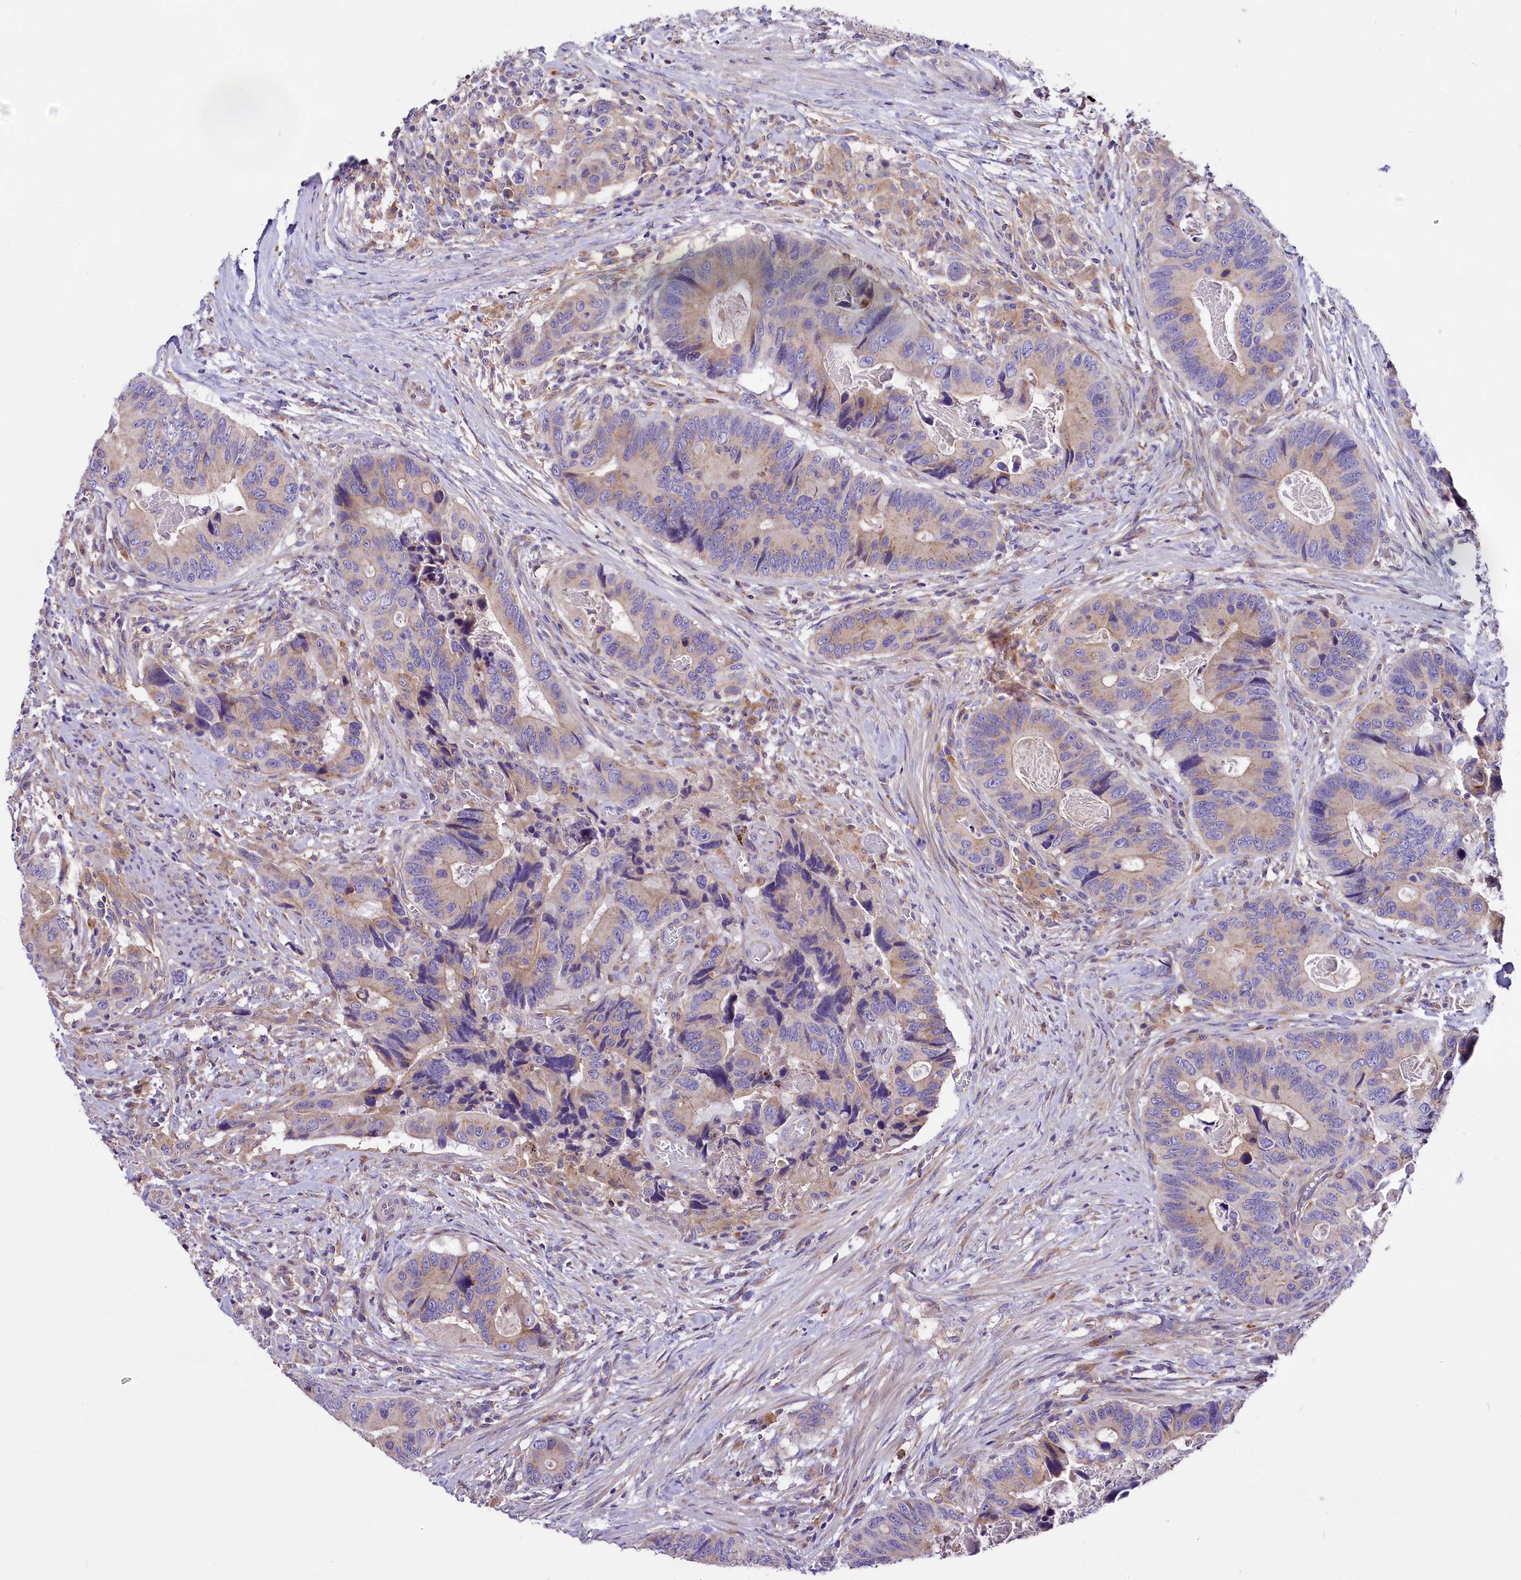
{"staining": {"intensity": "weak", "quantity": "<25%", "location": "cytoplasmic/membranous"}, "tissue": "colorectal cancer", "cell_type": "Tumor cells", "image_type": "cancer", "snomed": [{"axis": "morphology", "description": "Adenocarcinoma, NOS"}, {"axis": "topography", "description": "Colon"}], "caption": "Tumor cells show no significant protein expression in colorectal cancer. The staining was performed using DAB (3,3'-diaminobenzidine) to visualize the protein expression in brown, while the nuclei were stained in blue with hematoxylin (Magnification: 20x).", "gene": "PEMT", "patient": {"sex": "male", "age": 84}}